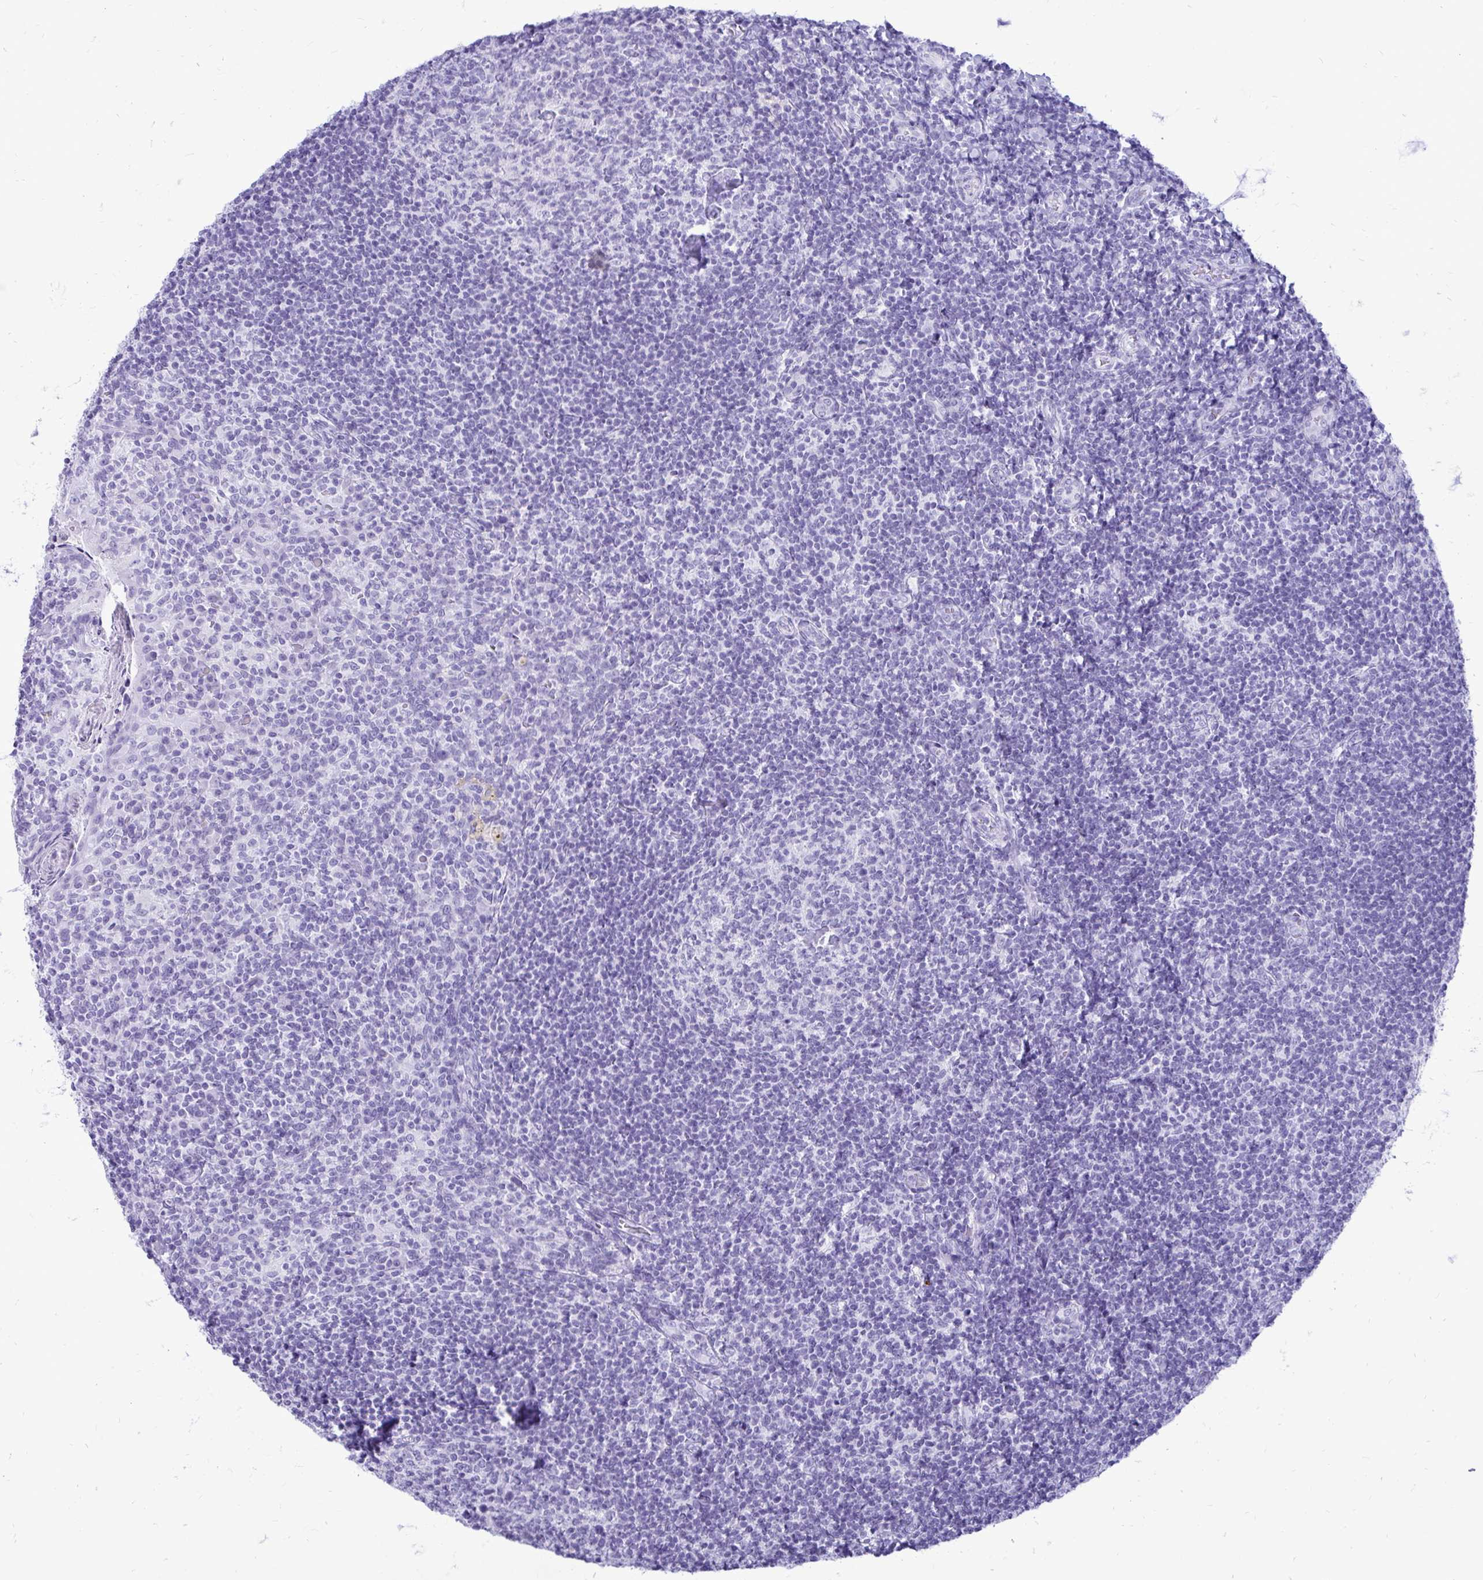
{"staining": {"intensity": "negative", "quantity": "none", "location": "none"}, "tissue": "tonsil", "cell_type": "Germinal center cells", "image_type": "normal", "snomed": [{"axis": "morphology", "description": "Normal tissue, NOS"}, {"axis": "topography", "description": "Tonsil"}], "caption": "The histopathology image exhibits no staining of germinal center cells in benign tonsil.", "gene": "OR10R2", "patient": {"sex": "female", "age": 10}}